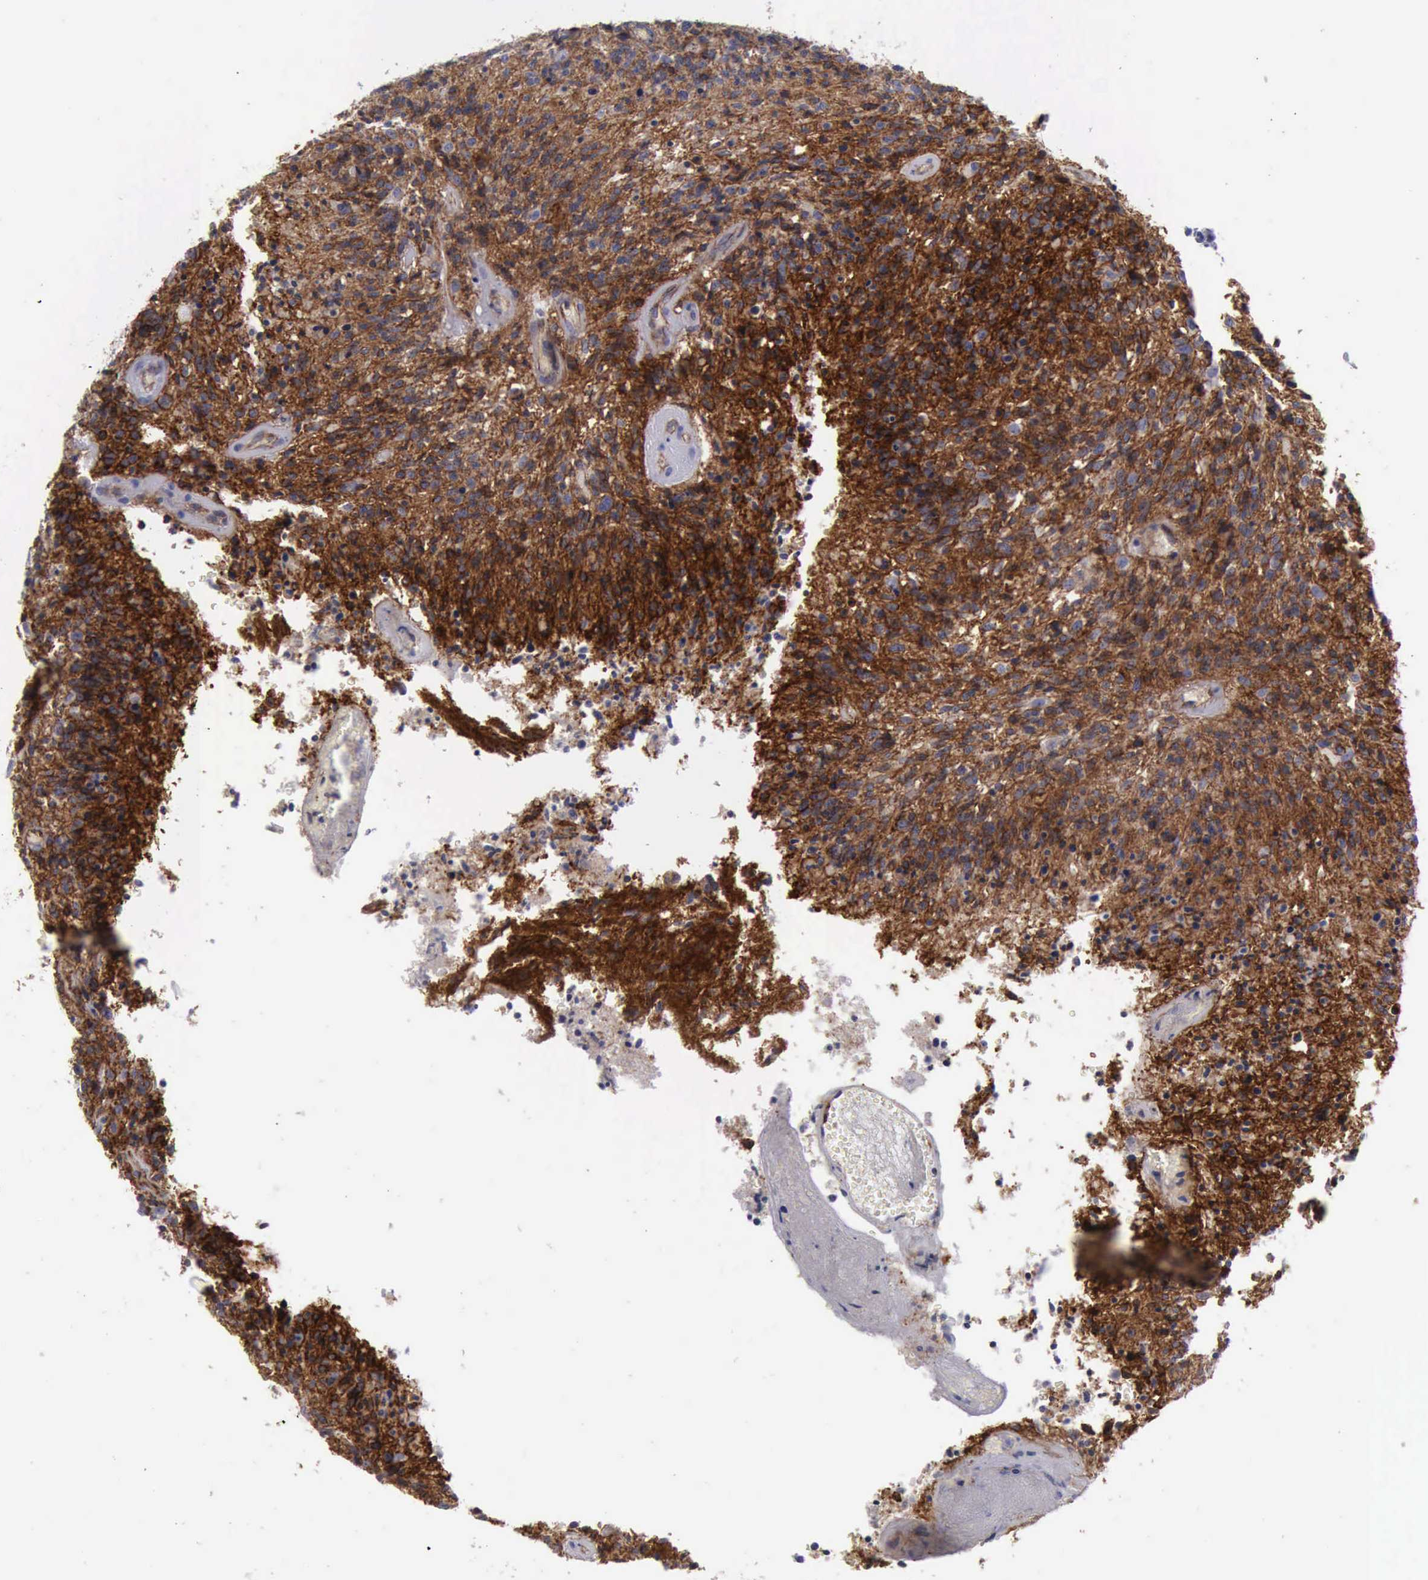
{"staining": {"intensity": "strong", "quantity": ">75%", "location": "cytoplasmic/membranous"}, "tissue": "glioma", "cell_type": "Tumor cells", "image_type": "cancer", "snomed": [{"axis": "morphology", "description": "Glioma, malignant, High grade"}, {"axis": "topography", "description": "Brain"}], "caption": "Protein staining by immunohistochemistry exhibits strong cytoplasmic/membranous positivity in approximately >75% of tumor cells in malignant glioma (high-grade).", "gene": "CDH2", "patient": {"sex": "male", "age": 36}}